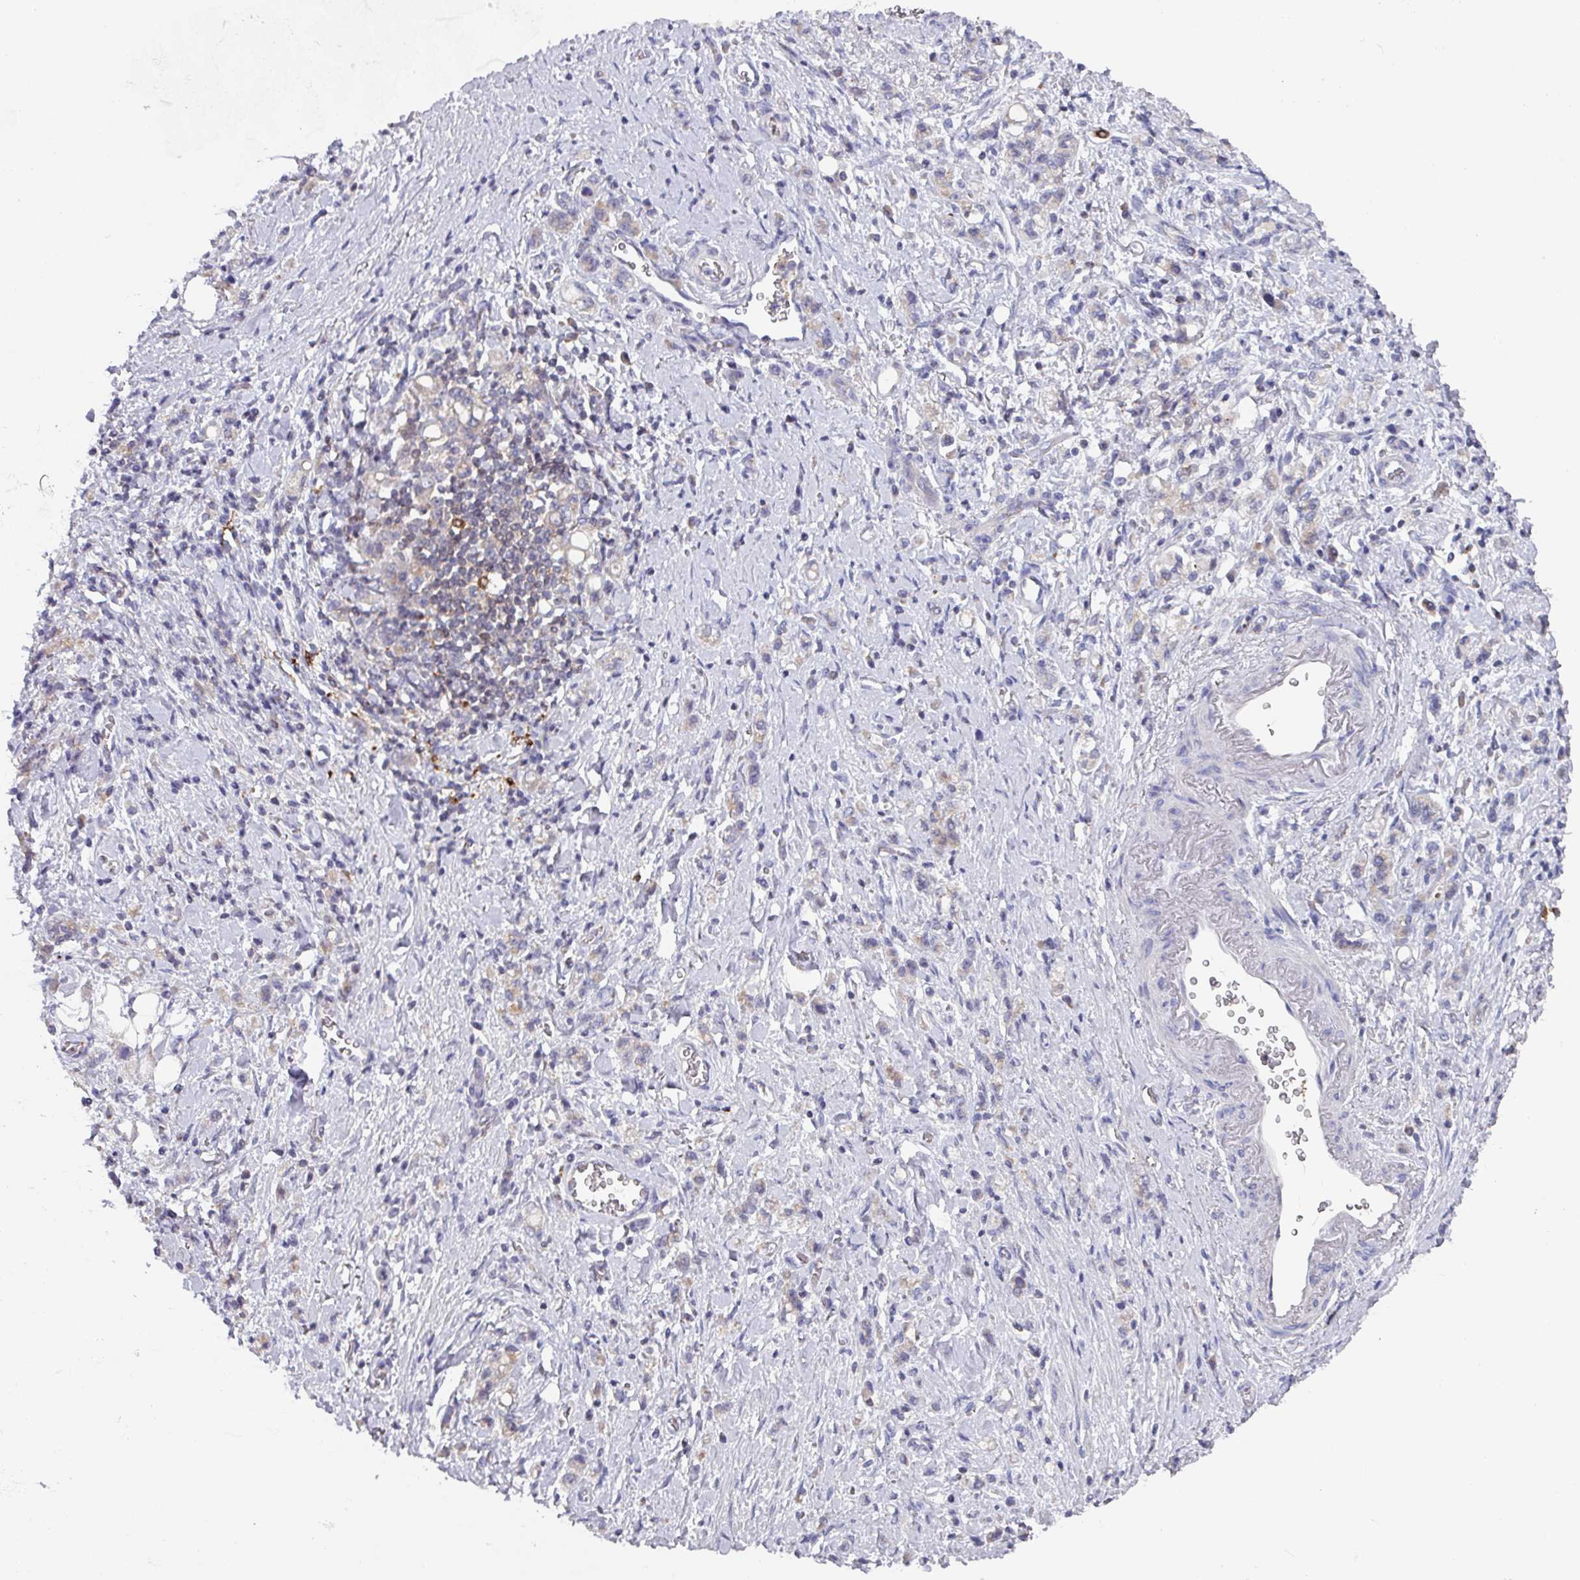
{"staining": {"intensity": "weak", "quantity": "<25%", "location": "cytoplasmic/membranous"}, "tissue": "stomach cancer", "cell_type": "Tumor cells", "image_type": "cancer", "snomed": [{"axis": "morphology", "description": "Adenocarcinoma, NOS"}, {"axis": "topography", "description": "Stomach"}], "caption": "DAB immunohistochemical staining of adenocarcinoma (stomach) exhibits no significant staining in tumor cells. The staining is performed using DAB brown chromogen with nuclei counter-stained in using hematoxylin.", "gene": "DCAF12L2", "patient": {"sex": "male", "age": 77}}